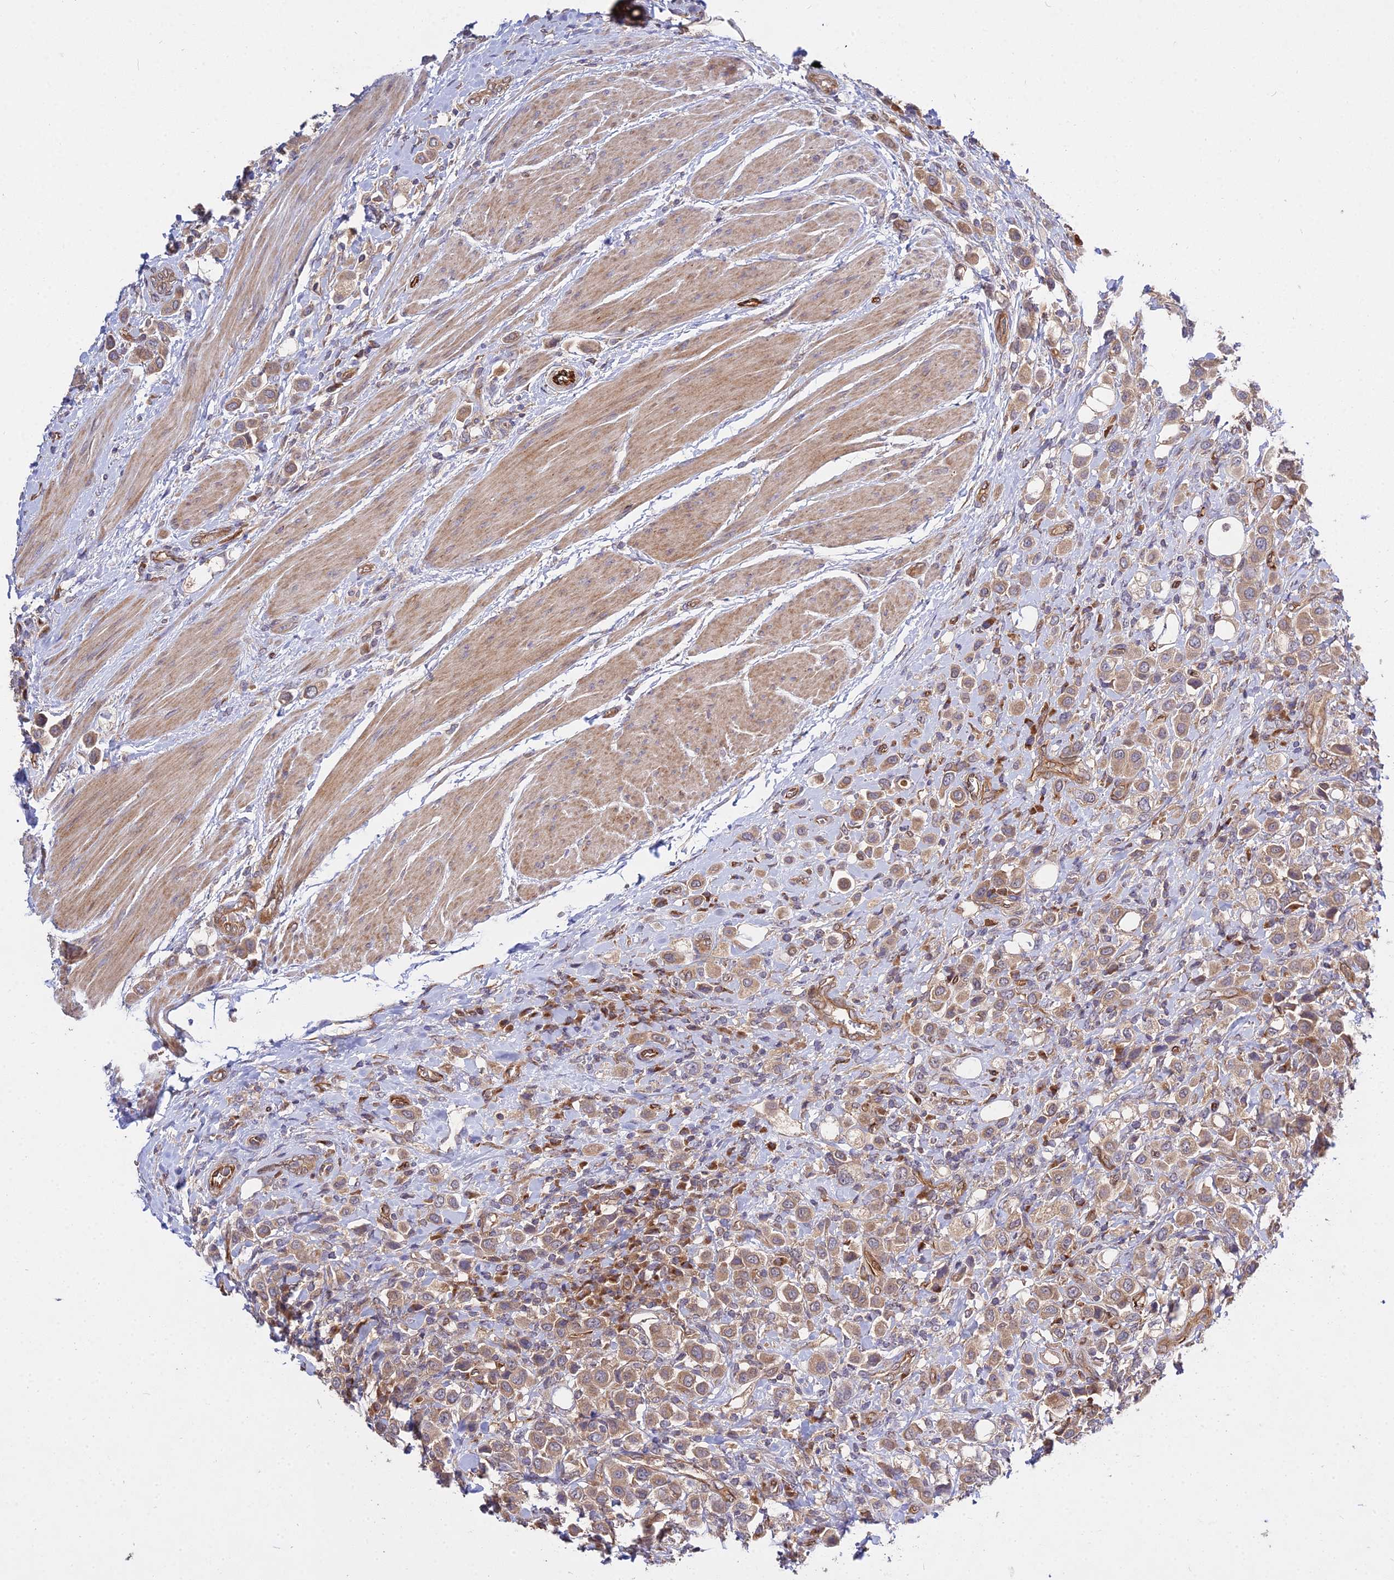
{"staining": {"intensity": "moderate", "quantity": ">75%", "location": "cytoplasmic/membranous"}, "tissue": "urothelial cancer", "cell_type": "Tumor cells", "image_type": "cancer", "snomed": [{"axis": "morphology", "description": "Urothelial carcinoma, High grade"}, {"axis": "topography", "description": "Urinary bladder"}], "caption": "IHC (DAB) staining of human urothelial cancer shows moderate cytoplasmic/membranous protein positivity in about >75% of tumor cells.", "gene": "GRTP1", "patient": {"sex": "male", "age": 50}}